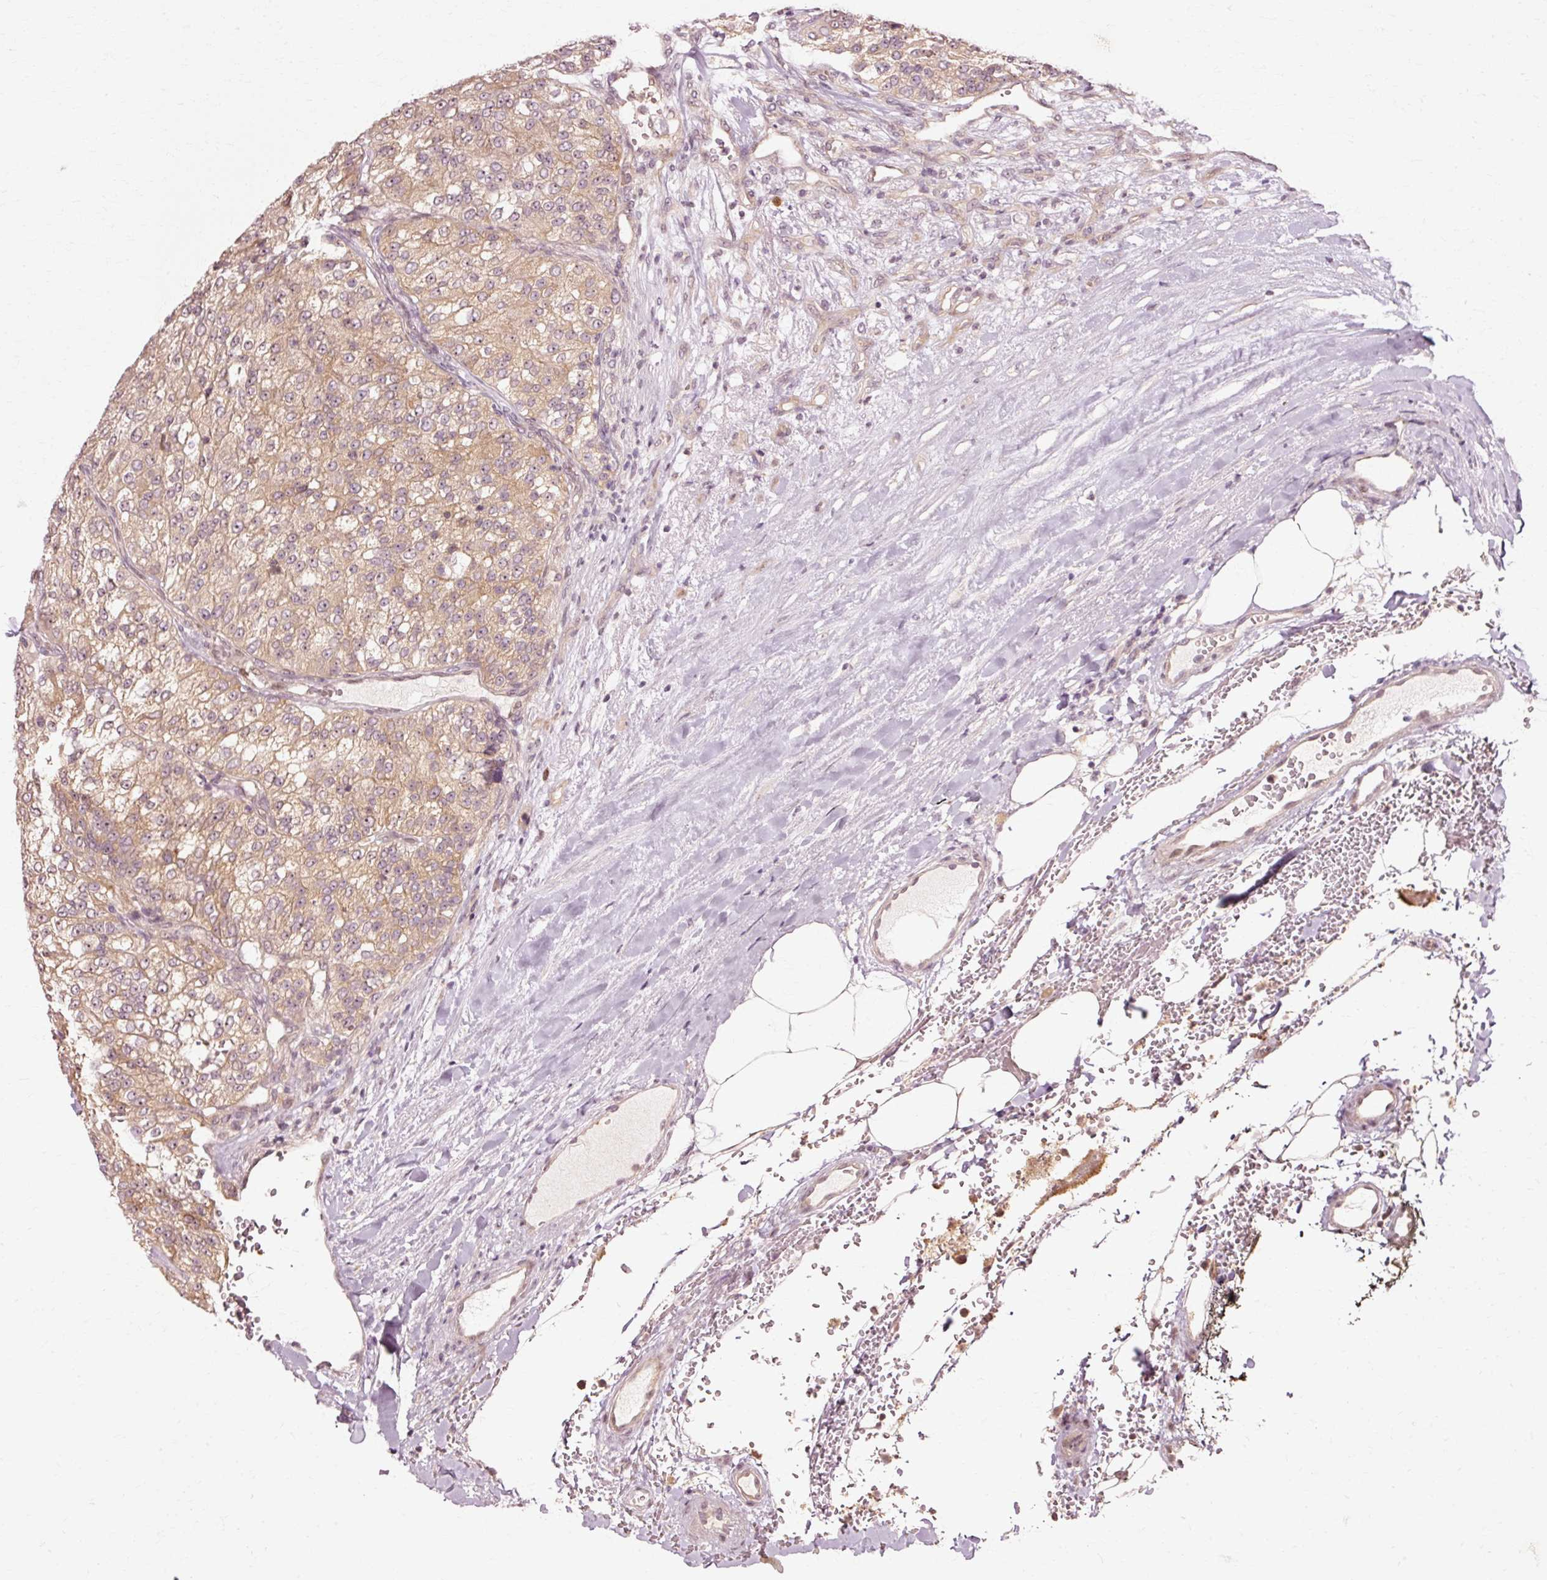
{"staining": {"intensity": "moderate", "quantity": ">75%", "location": "cytoplasmic/membranous"}, "tissue": "renal cancer", "cell_type": "Tumor cells", "image_type": "cancer", "snomed": [{"axis": "morphology", "description": "Adenocarcinoma, NOS"}, {"axis": "topography", "description": "Kidney"}], "caption": "The micrograph displays staining of renal cancer (adenocarcinoma), revealing moderate cytoplasmic/membranous protein expression (brown color) within tumor cells.", "gene": "RGPD5", "patient": {"sex": "female", "age": 63}}